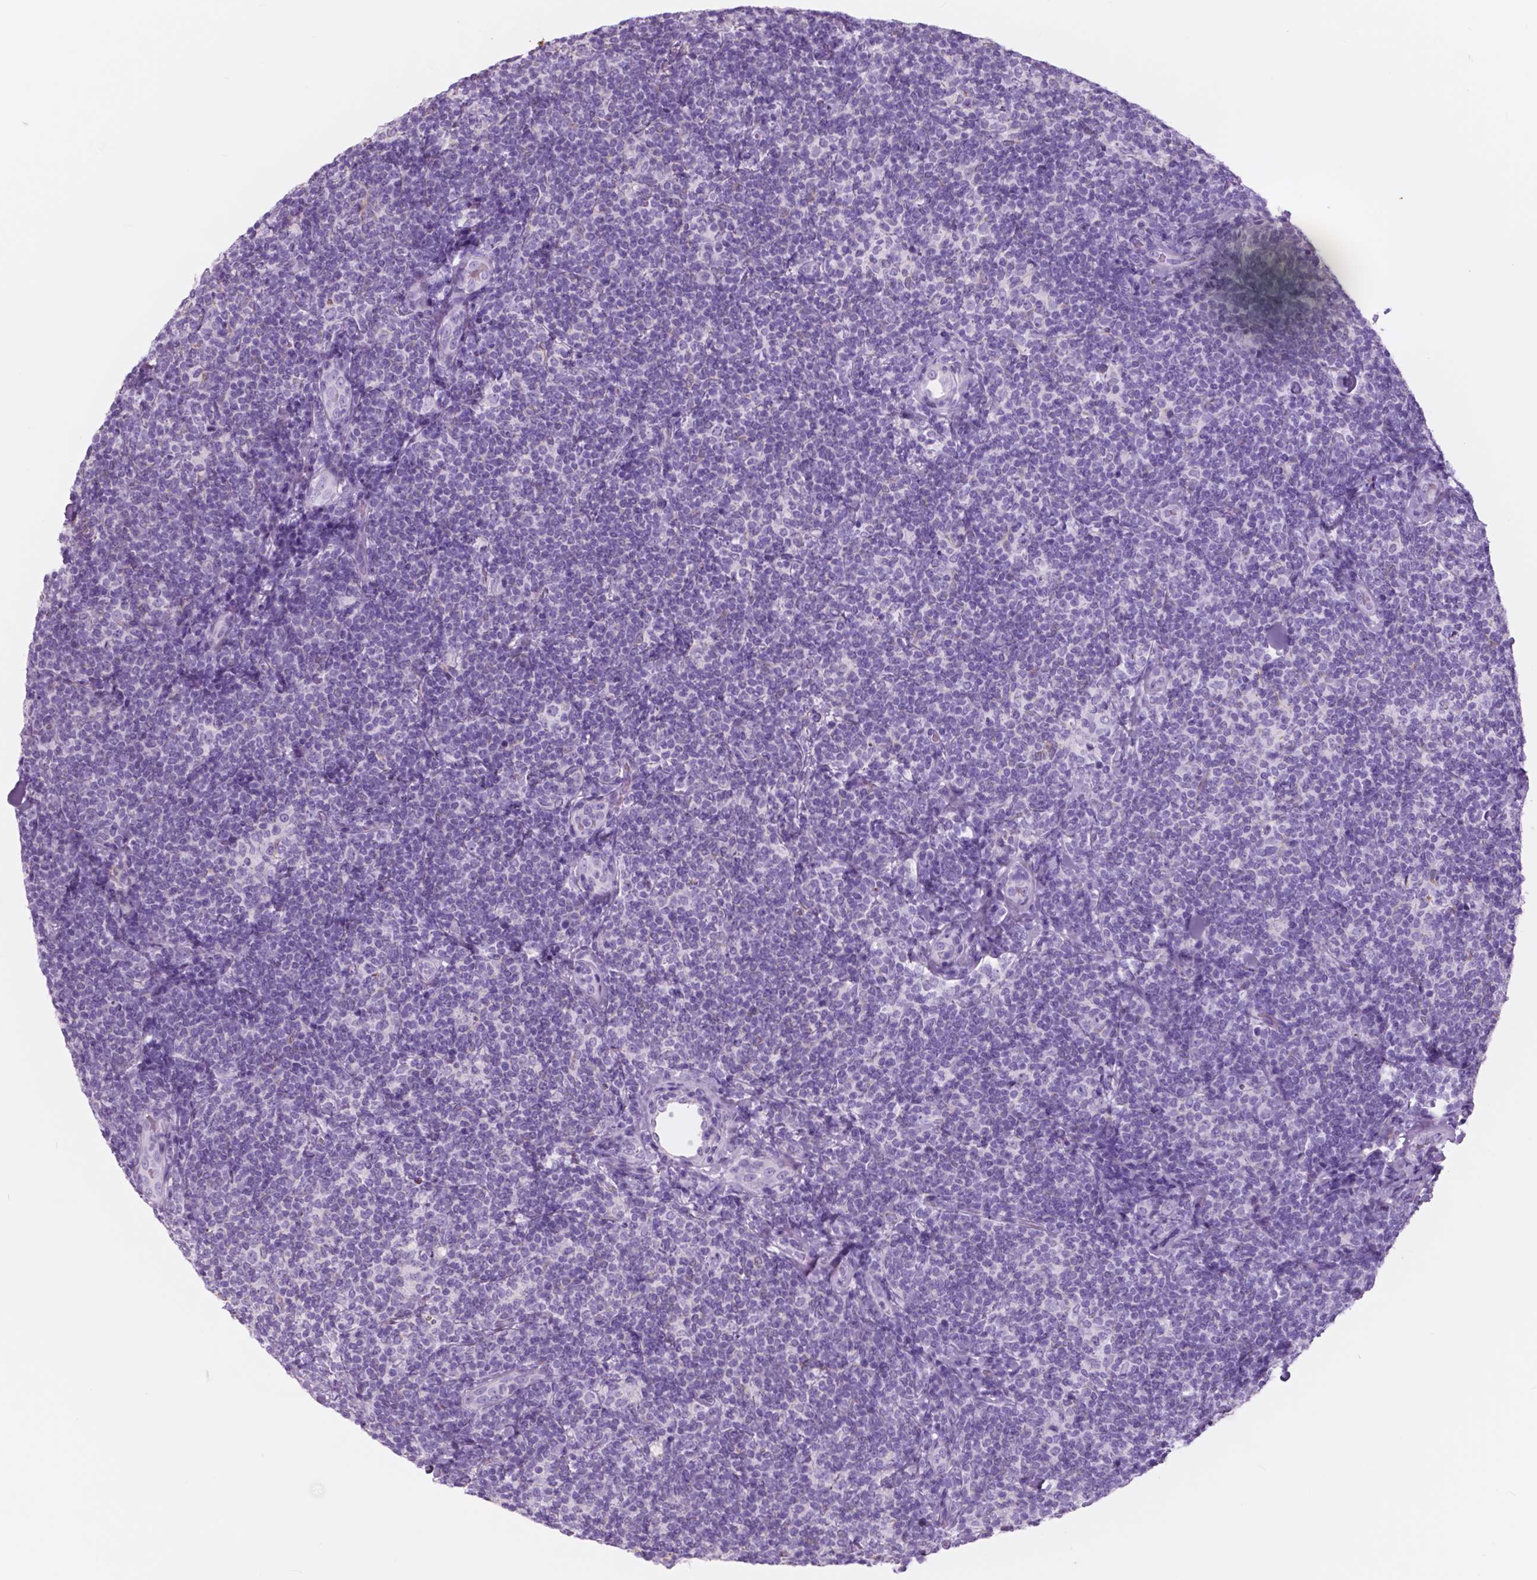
{"staining": {"intensity": "negative", "quantity": "none", "location": "none"}, "tissue": "lymphoma", "cell_type": "Tumor cells", "image_type": "cancer", "snomed": [{"axis": "morphology", "description": "Malignant lymphoma, non-Hodgkin's type, Low grade"}, {"axis": "topography", "description": "Lymph node"}], "caption": "Histopathology image shows no protein expression in tumor cells of lymphoma tissue.", "gene": "FXYD2", "patient": {"sex": "female", "age": 56}}